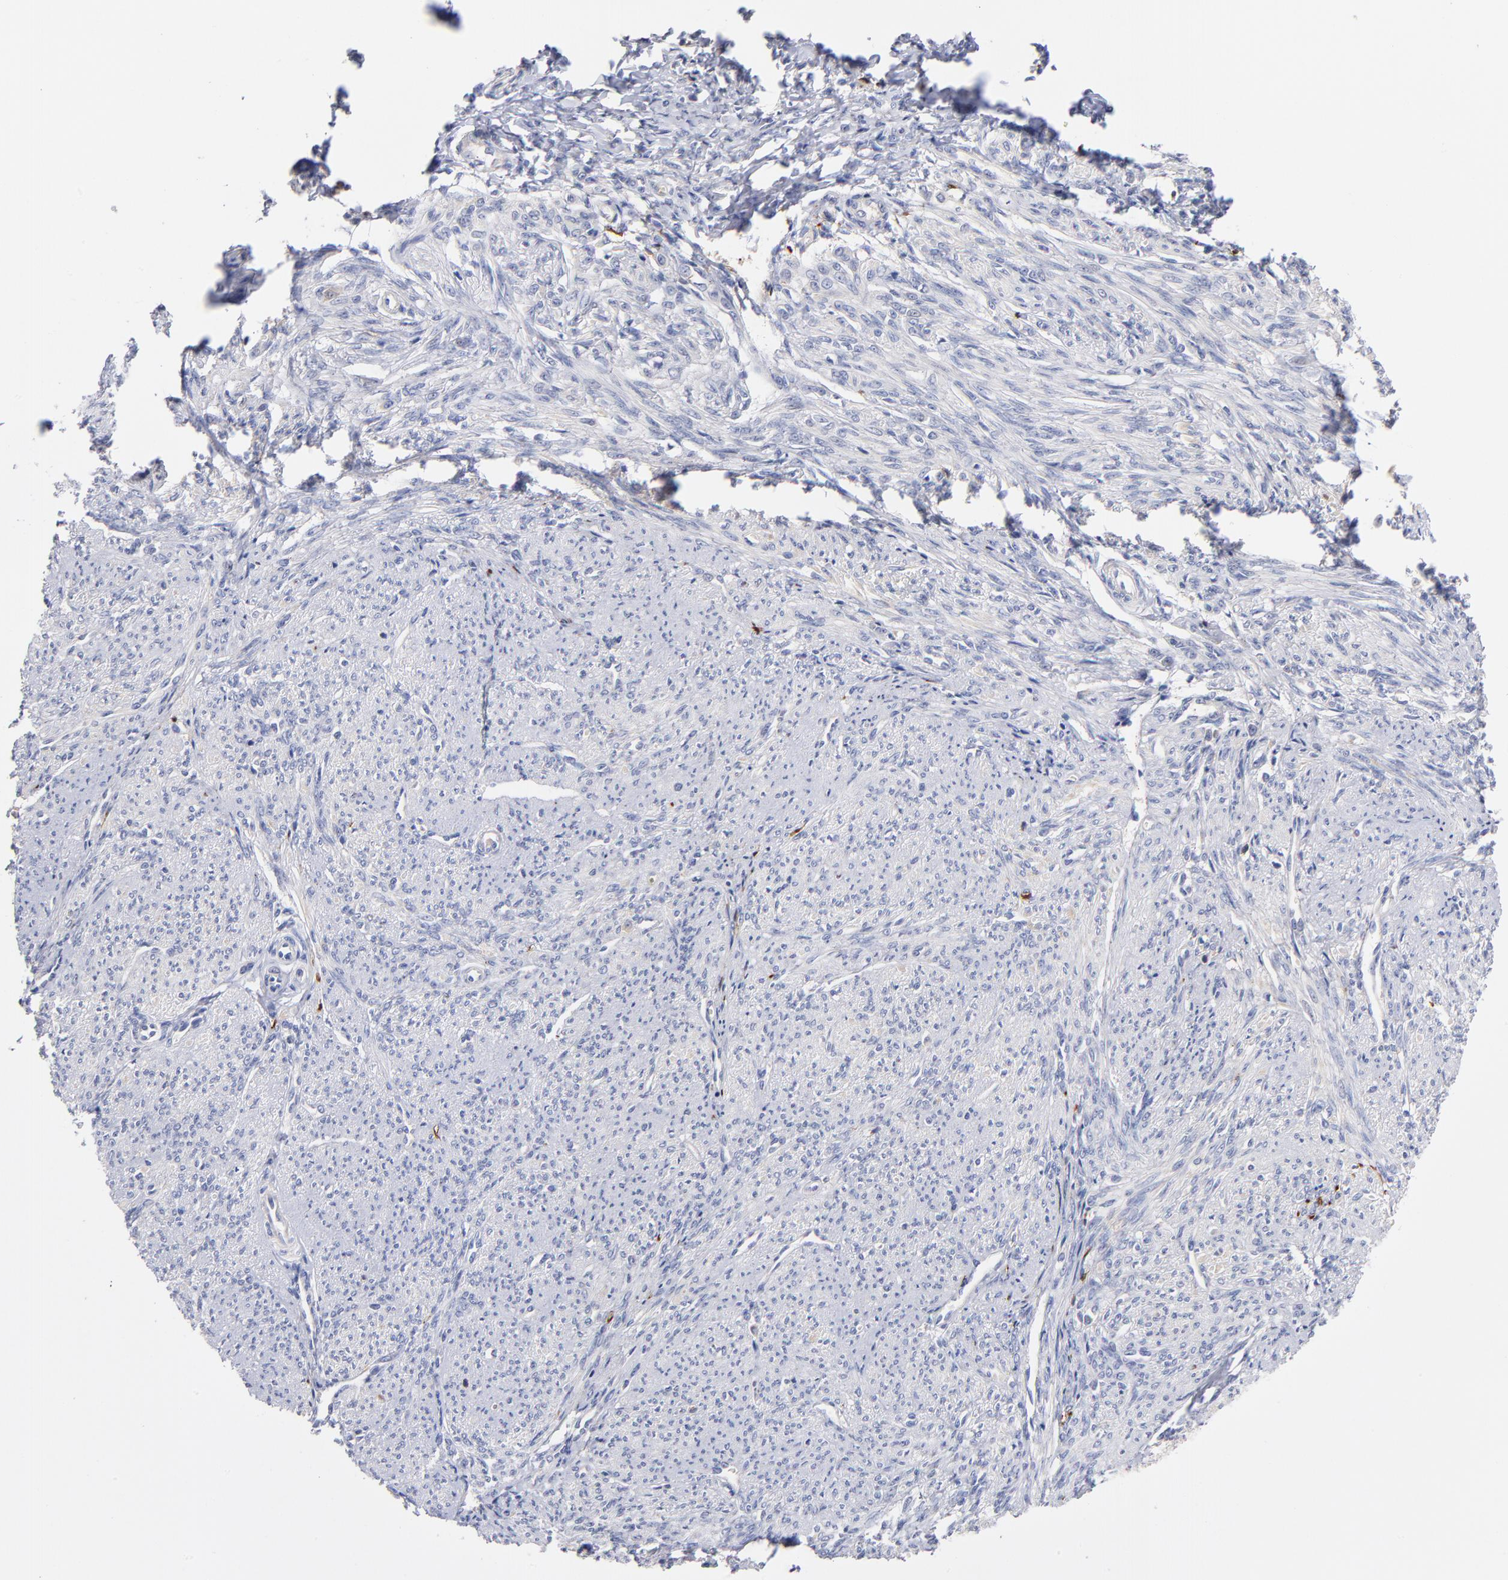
{"staining": {"intensity": "negative", "quantity": "none", "location": "none"}, "tissue": "smooth muscle", "cell_type": "Smooth muscle cells", "image_type": "normal", "snomed": [{"axis": "morphology", "description": "Normal tissue, NOS"}, {"axis": "topography", "description": "Smooth muscle"}], "caption": "This micrograph is of benign smooth muscle stained with immunohistochemistry (IHC) to label a protein in brown with the nuclei are counter-stained blue. There is no positivity in smooth muscle cells.", "gene": "KREMEN2", "patient": {"sex": "female", "age": 65}}